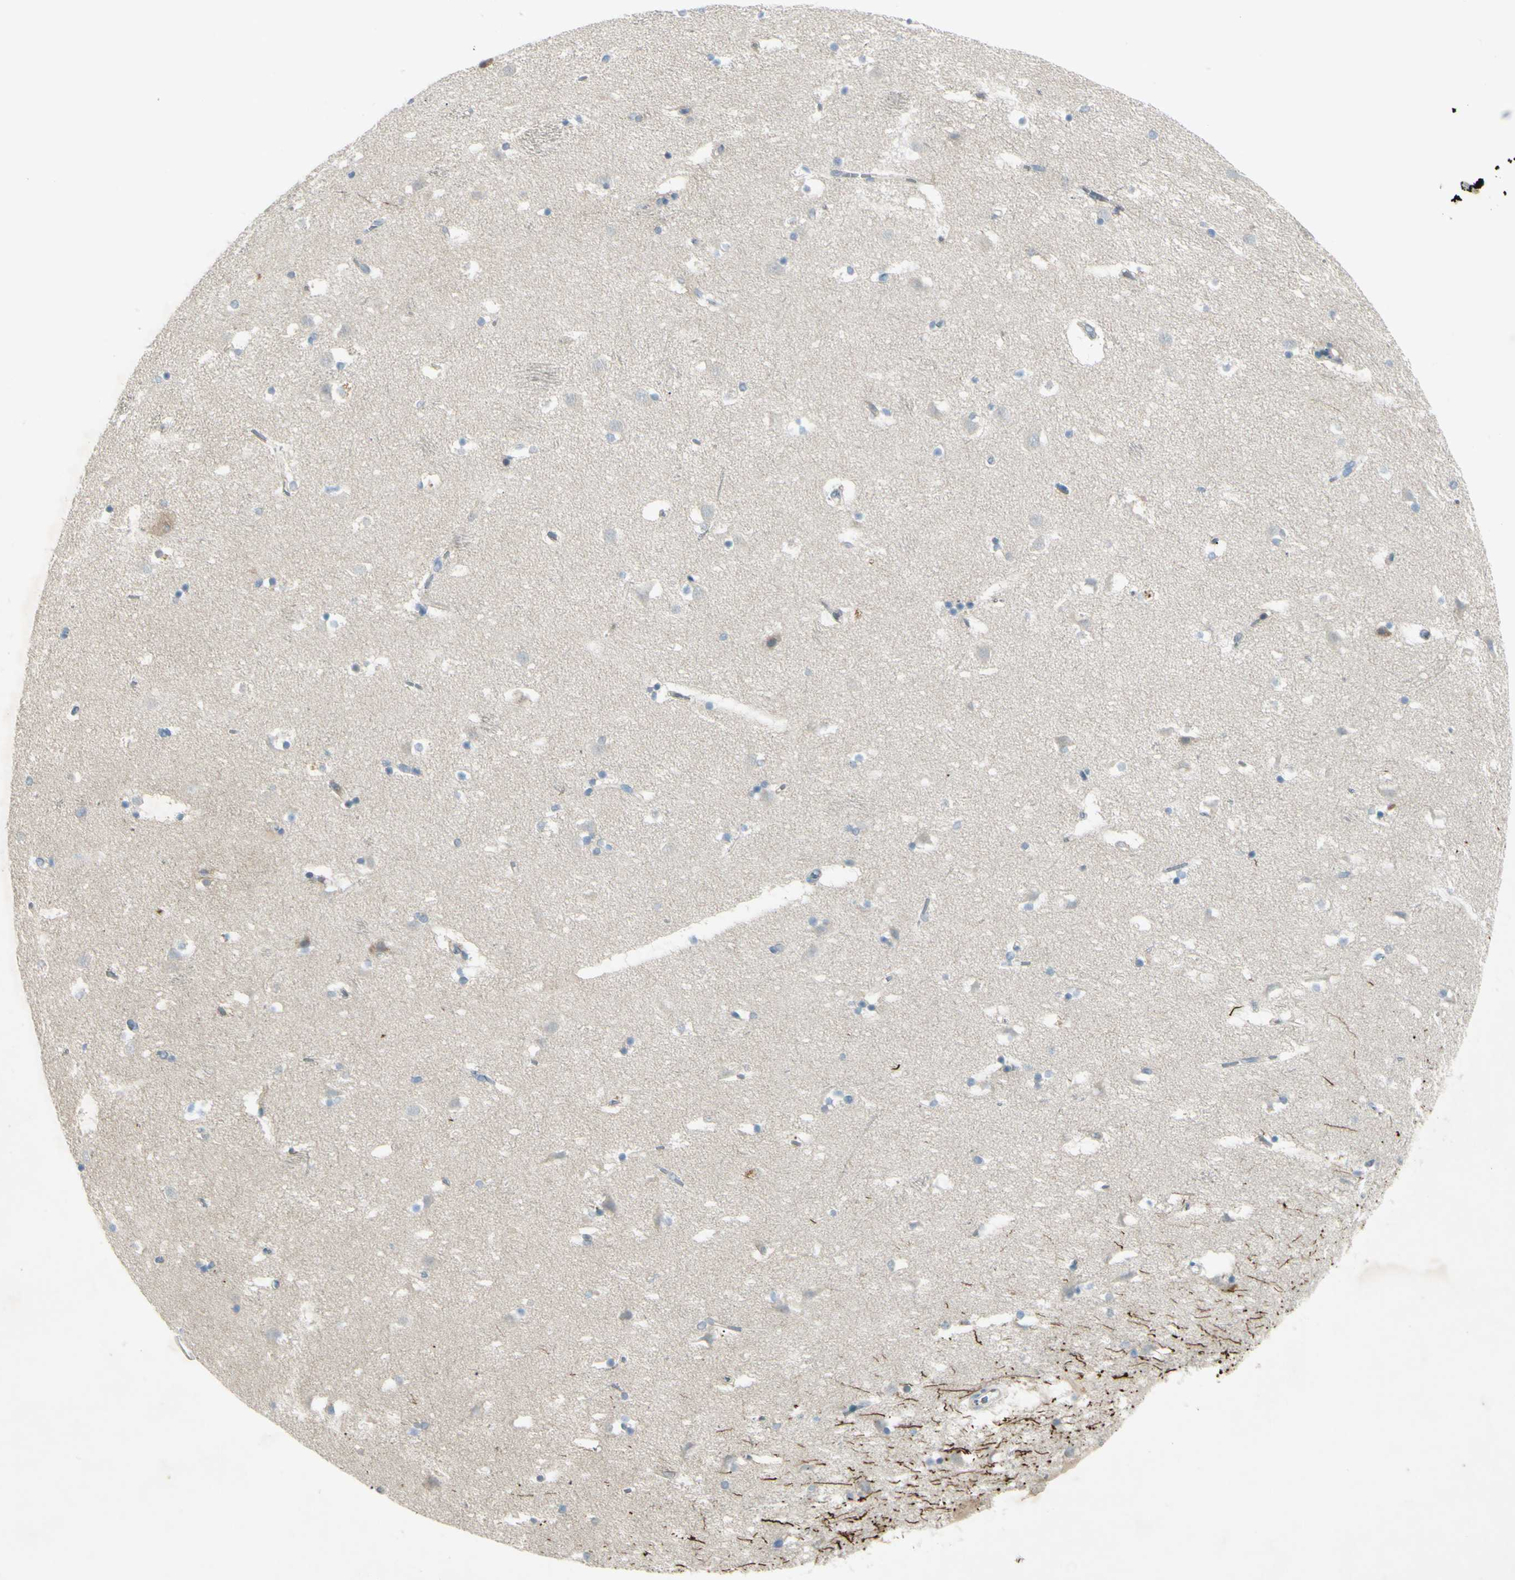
{"staining": {"intensity": "negative", "quantity": "none", "location": "none"}, "tissue": "caudate", "cell_type": "Glial cells", "image_type": "normal", "snomed": [{"axis": "morphology", "description": "Normal tissue, NOS"}, {"axis": "topography", "description": "Lateral ventricle wall"}], "caption": "Immunohistochemical staining of normal caudate displays no significant expression in glial cells. (Brightfield microscopy of DAB (3,3'-diaminobenzidine) IHC at high magnification).", "gene": "C1orf159", "patient": {"sex": "male", "age": 45}}